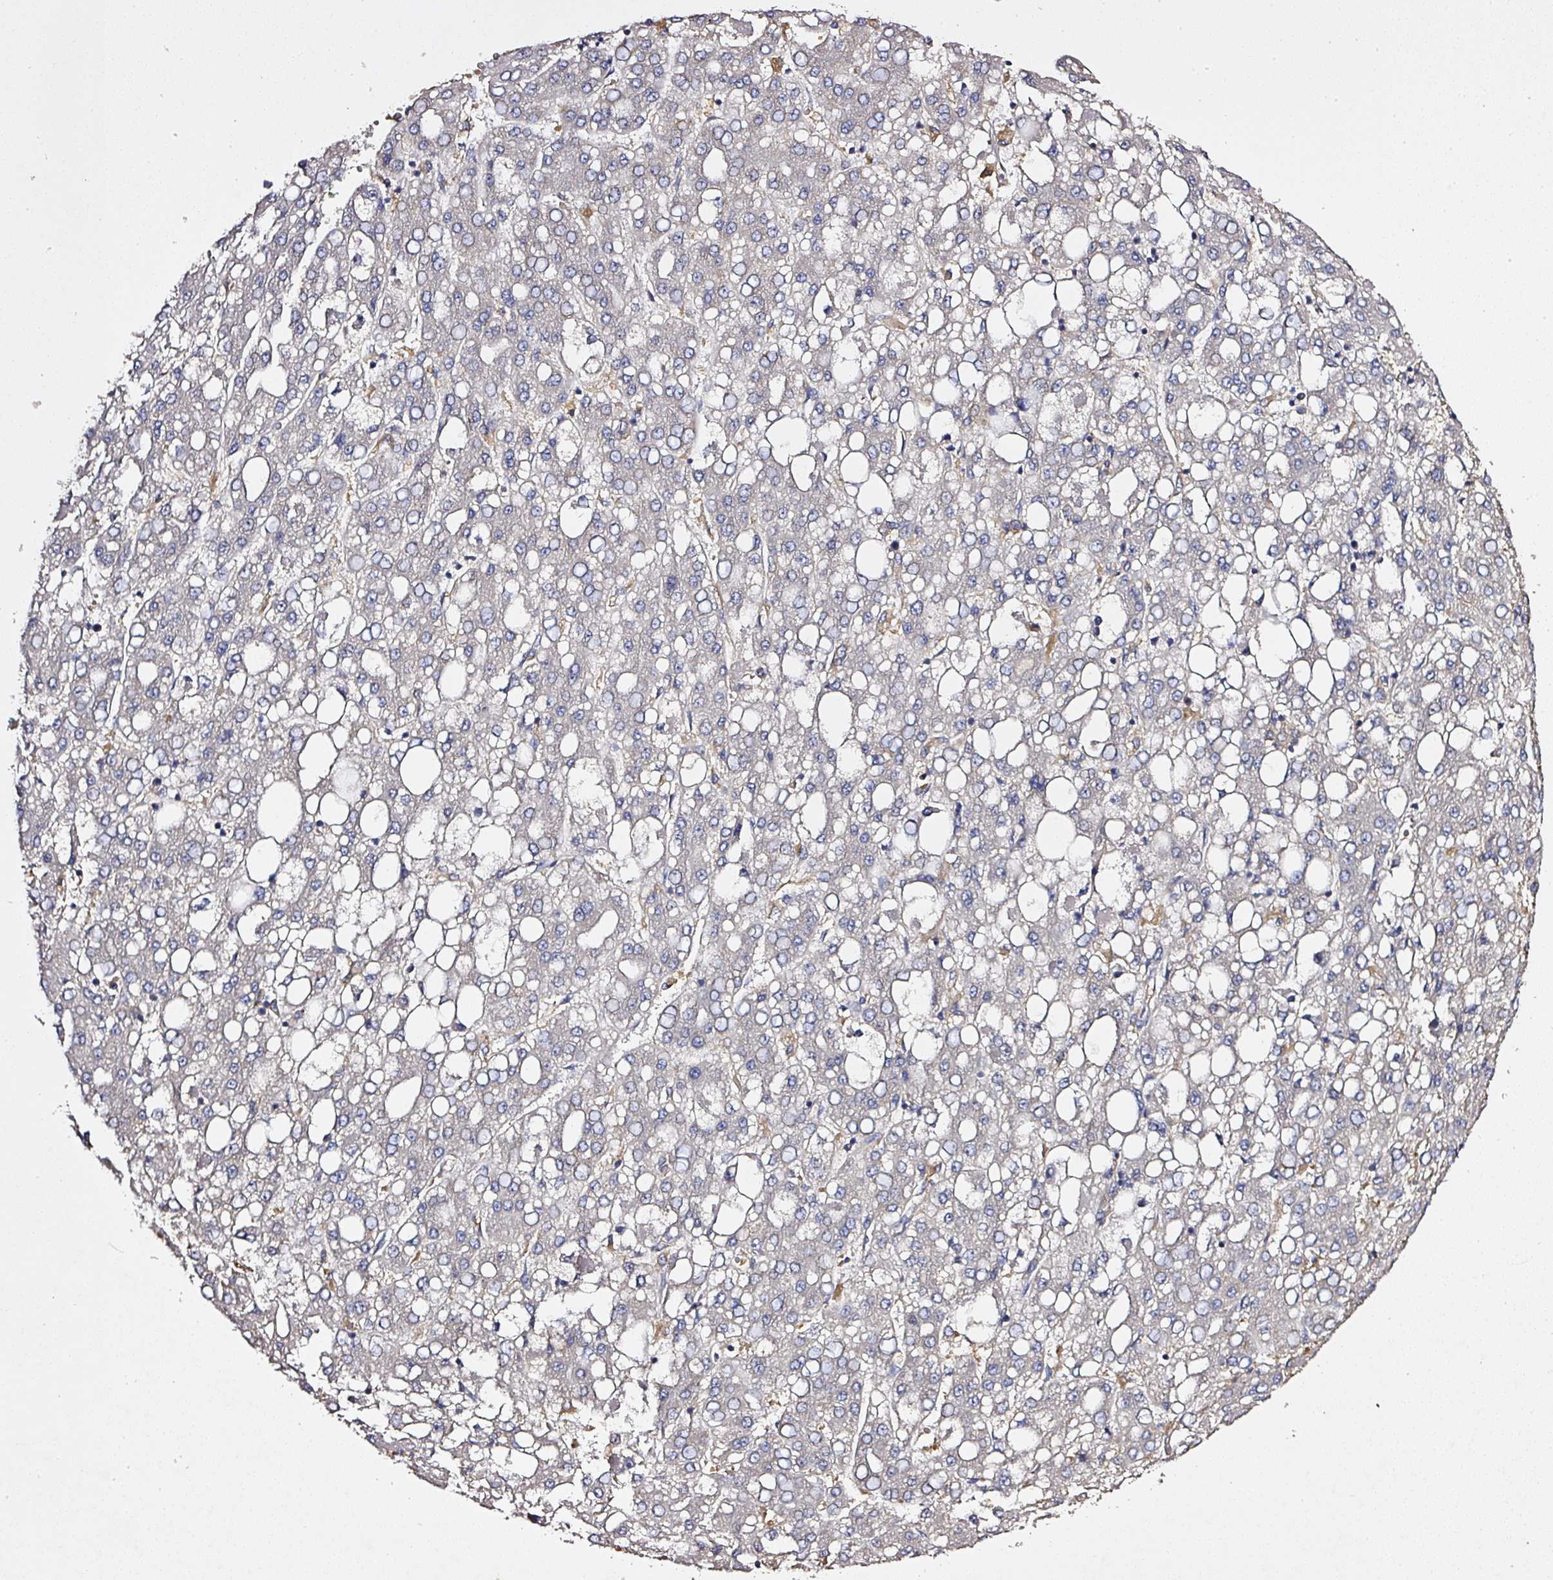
{"staining": {"intensity": "negative", "quantity": "none", "location": "none"}, "tissue": "liver cancer", "cell_type": "Tumor cells", "image_type": "cancer", "snomed": [{"axis": "morphology", "description": "Carcinoma, Hepatocellular, NOS"}, {"axis": "topography", "description": "Liver"}], "caption": "Immunohistochemical staining of human liver cancer displays no significant positivity in tumor cells.", "gene": "ZNF513", "patient": {"sex": "male", "age": 65}}